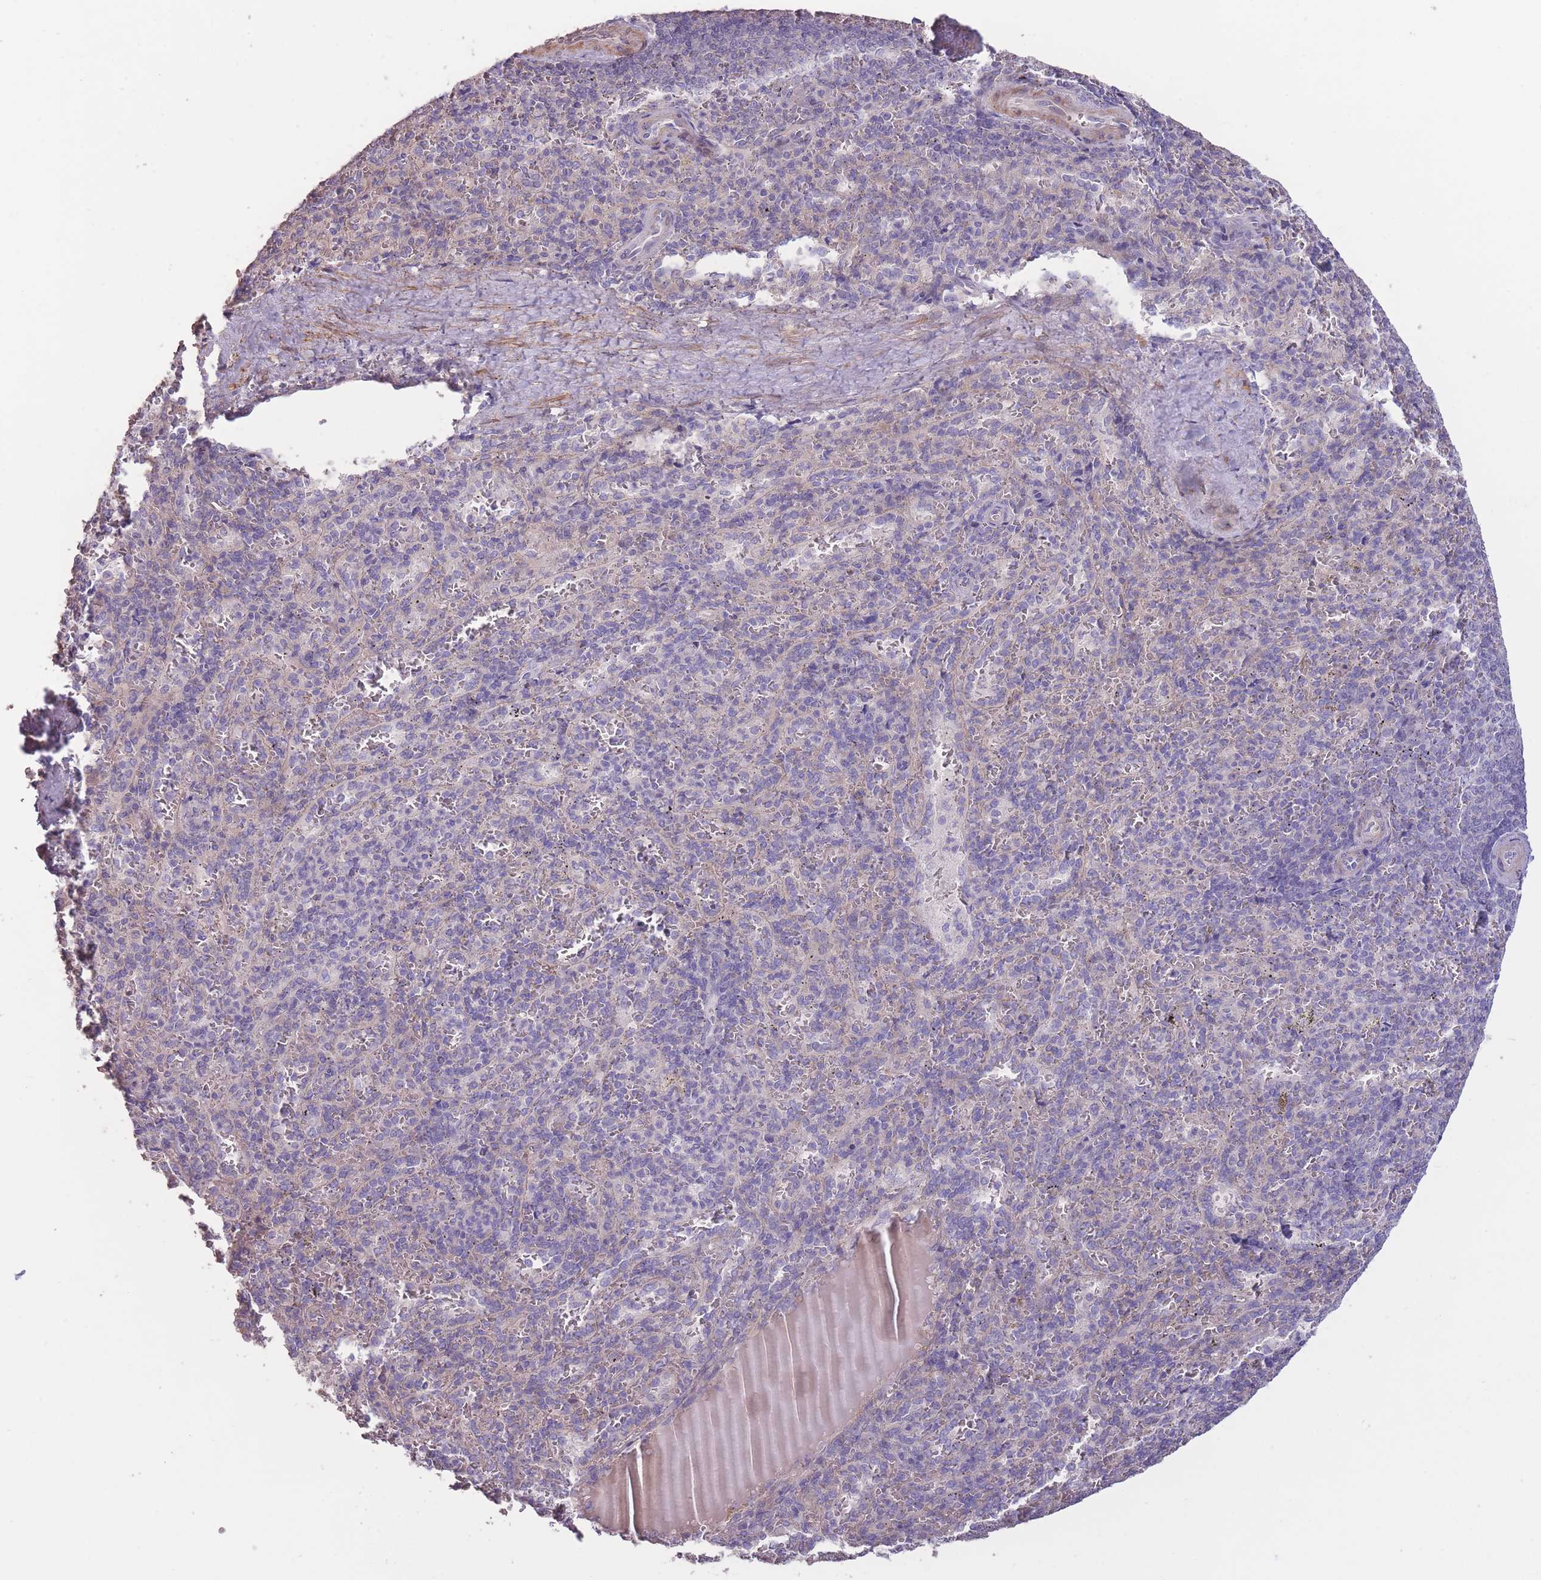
{"staining": {"intensity": "negative", "quantity": "none", "location": "none"}, "tissue": "spleen", "cell_type": "Cells in red pulp", "image_type": "normal", "snomed": [{"axis": "morphology", "description": "Normal tissue, NOS"}, {"axis": "topography", "description": "Spleen"}], "caption": "This image is of unremarkable spleen stained with IHC to label a protein in brown with the nuclei are counter-stained blue. There is no expression in cells in red pulp.", "gene": "RSPH10B2", "patient": {"sex": "female", "age": 21}}